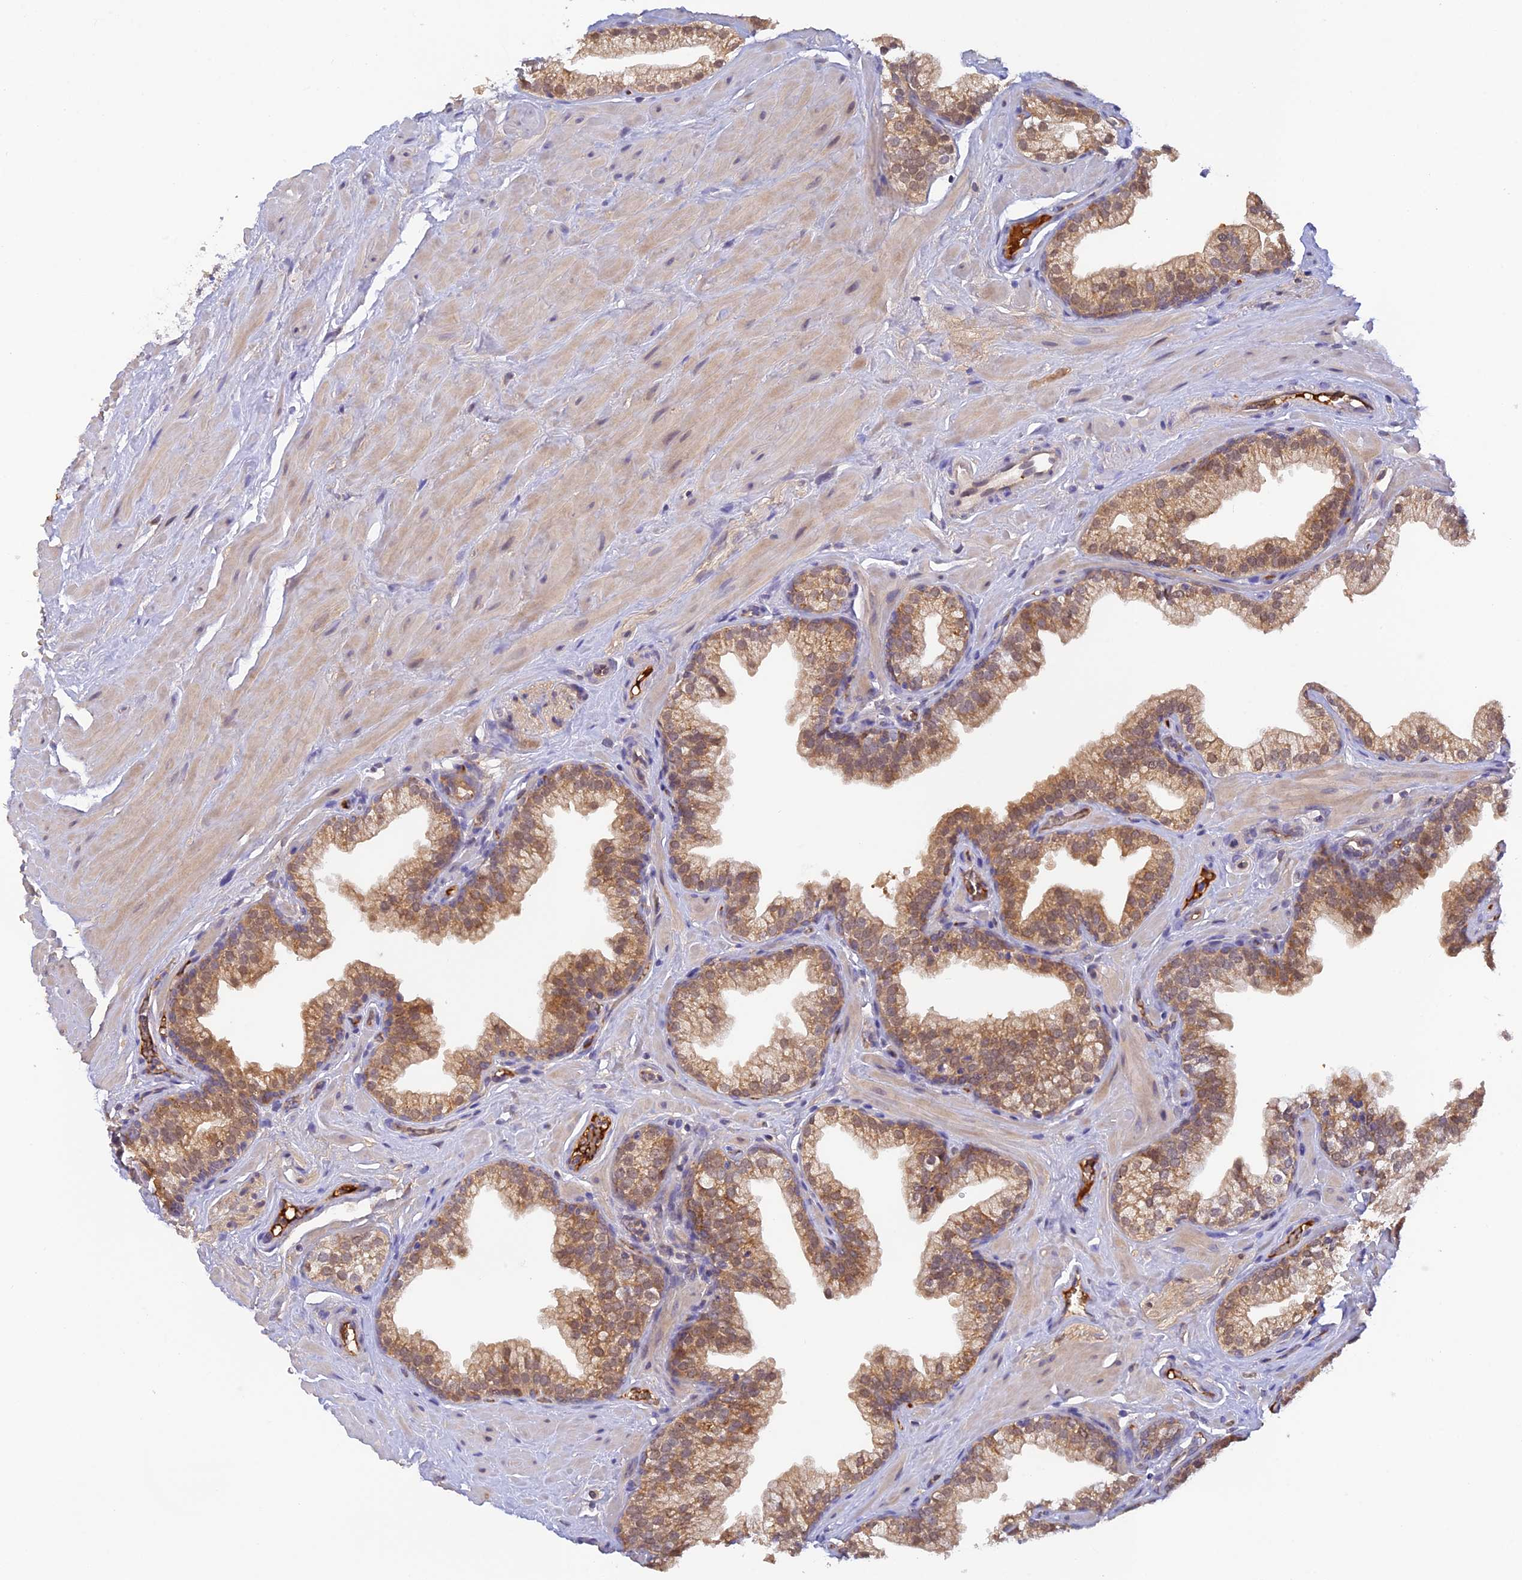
{"staining": {"intensity": "moderate", "quantity": ">75%", "location": "cytoplasmic/membranous"}, "tissue": "prostate", "cell_type": "Glandular cells", "image_type": "normal", "snomed": [{"axis": "morphology", "description": "Normal tissue, NOS"}, {"axis": "morphology", "description": "Urothelial carcinoma, Low grade"}, {"axis": "topography", "description": "Urinary bladder"}, {"axis": "topography", "description": "Prostate"}], "caption": "Protein analysis of unremarkable prostate reveals moderate cytoplasmic/membranous expression in about >75% of glandular cells. The staining was performed using DAB (3,3'-diaminobenzidine), with brown indicating positive protein expression. Nuclei are stained blue with hematoxylin.", "gene": "HDHD2", "patient": {"sex": "male", "age": 60}}